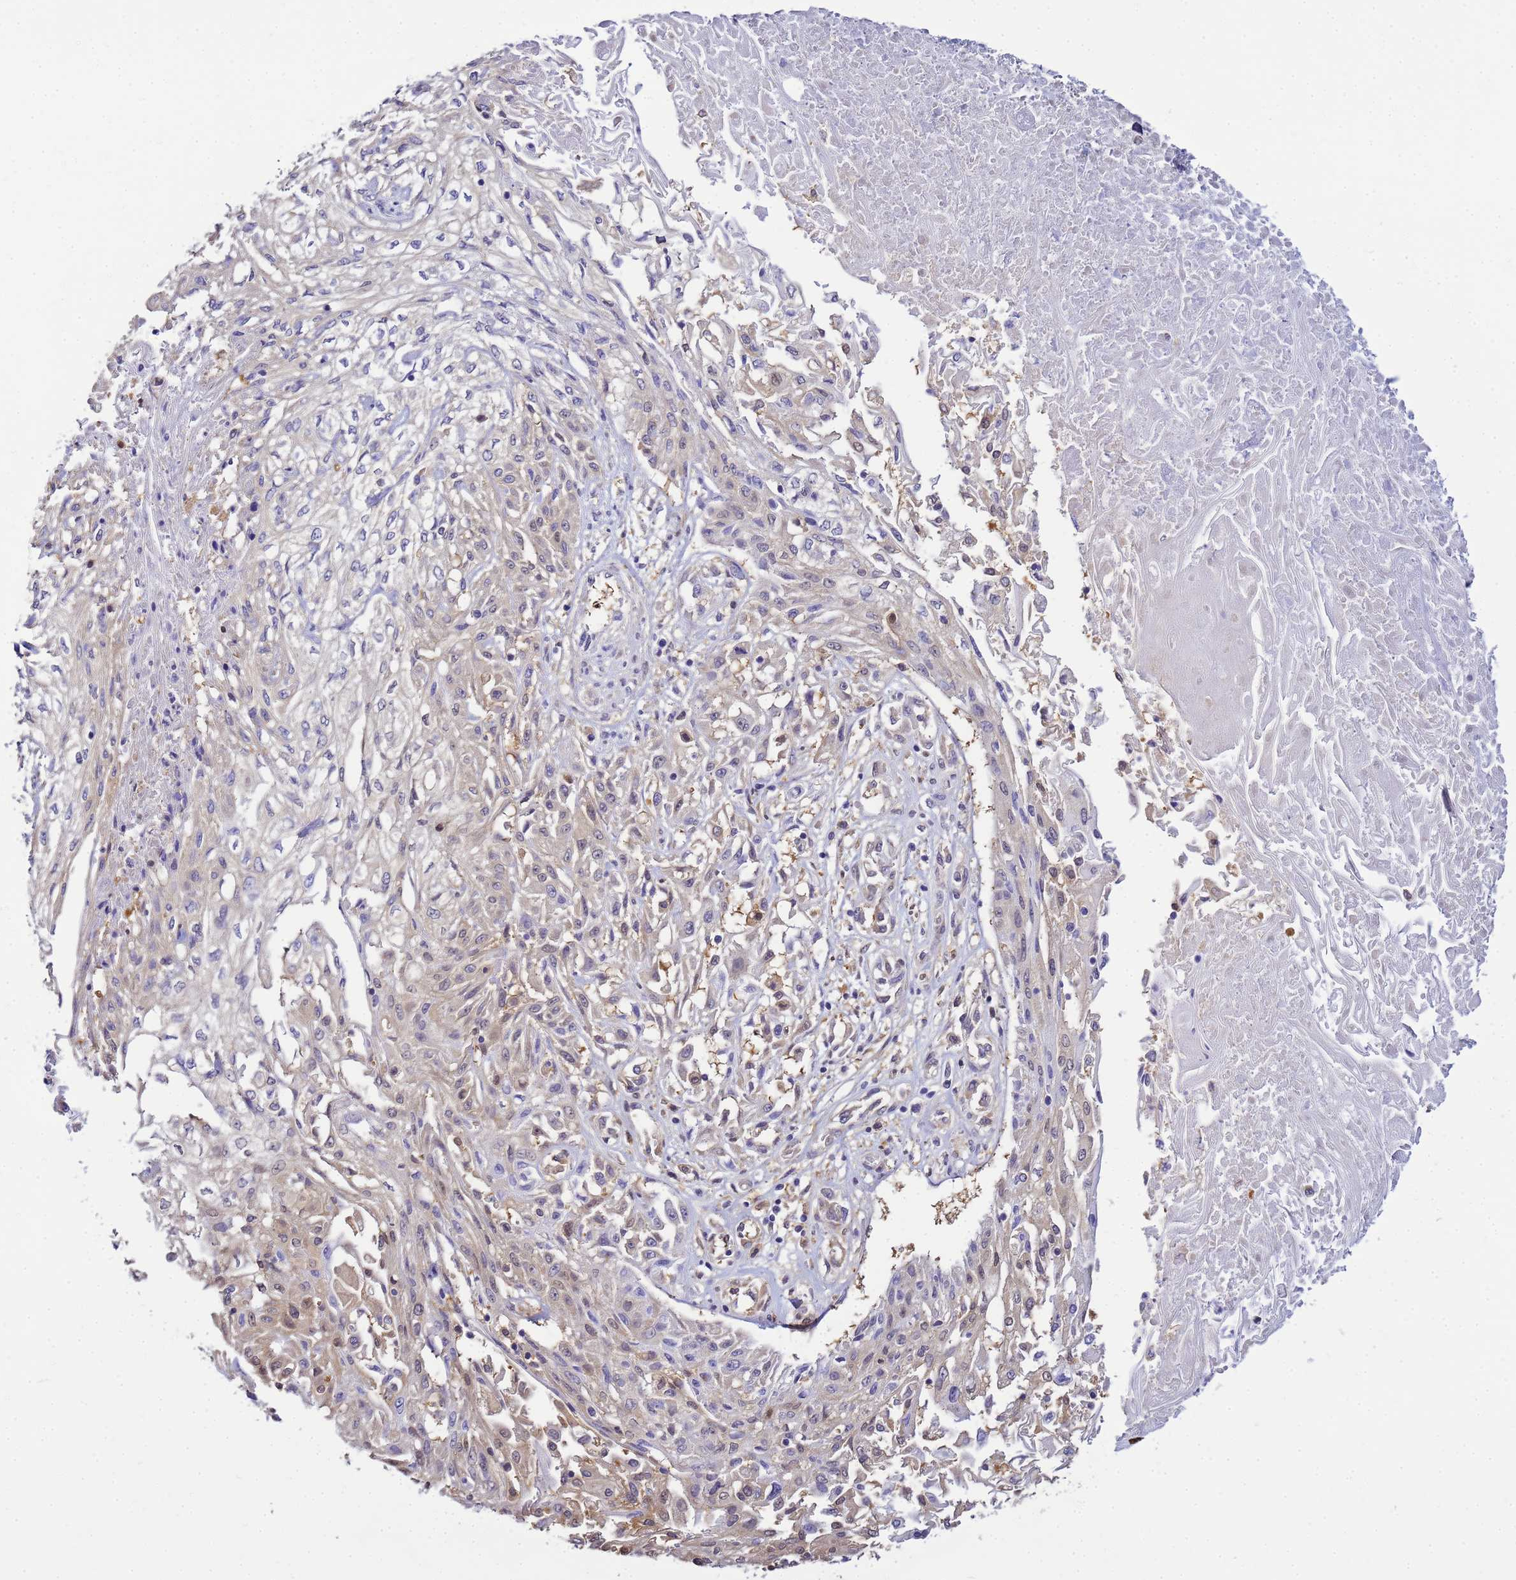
{"staining": {"intensity": "negative", "quantity": "none", "location": "none"}, "tissue": "skin cancer", "cell_type": "Tumor cells", "image_type": "cancer", "snomed": [{"axis": "morphology", "description": "Squamous cell carcinoma, NOS"}, {"axis": "morphology", "description": "Squamous cell carcinoma, metastatic, NOS"}, {"axis": "topography", "description": "Skin"}, {"axis": "topography", "description": "Lymph node"}], "caption": "IHC photomicrograph of human skin metastatic squamous cell carcinoma stained for a protein (brown), which reveals no expression in tumor cells. (Brightfield microscopy of DAB (3,3'-diaminobenzidine) immunohistochemistry at high magnification).", "gene": "NARS1", "patient": {"sex": "male", "age": 75}}